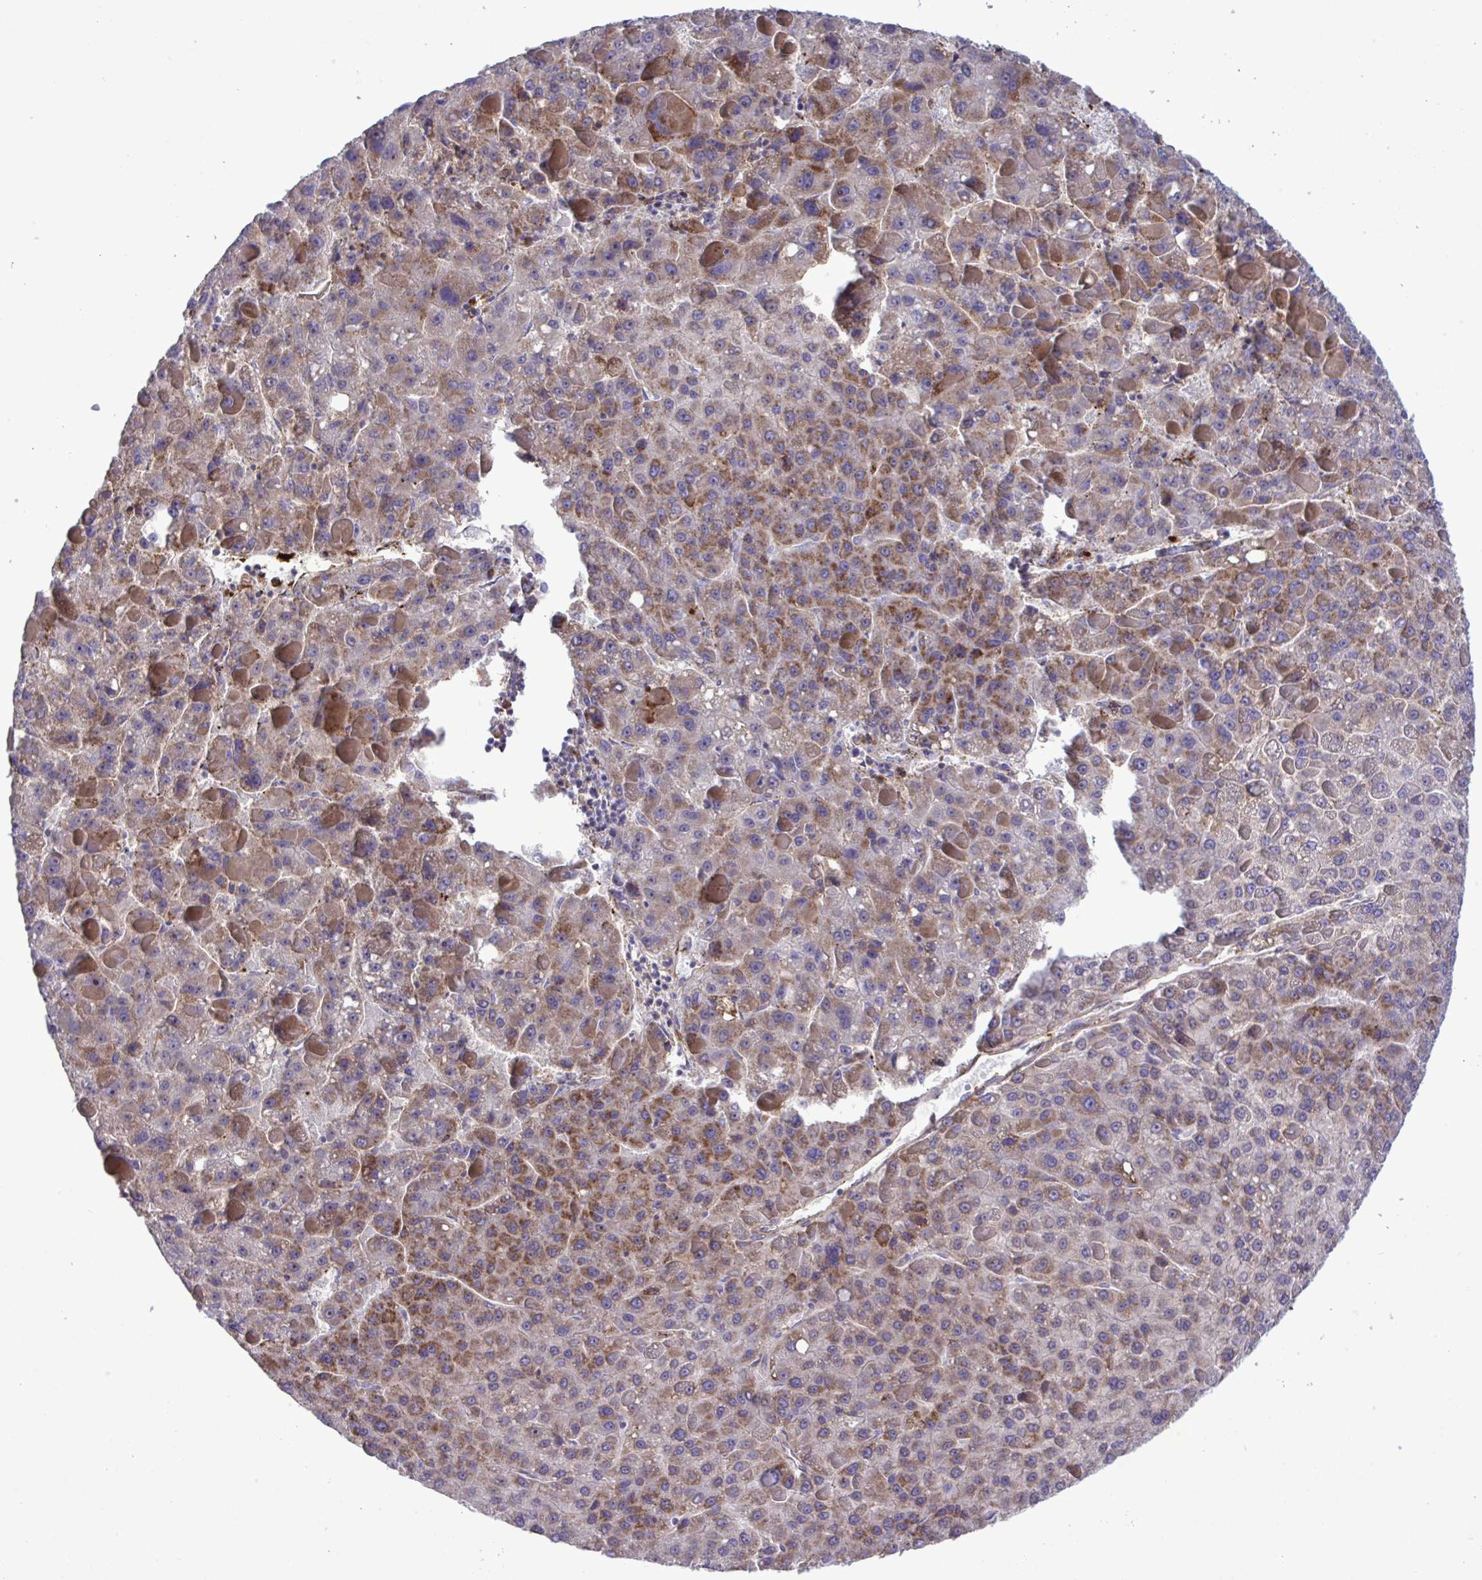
{"staining": {"intensity": "moderate", "quantity": ">75%", "location": "cytoplasmic/membranous"}, "tissue": "liver cancer", "cell_type": "Tumor cells", "image_type": "cancer", "snomed": [{"axis": "morphology", "description": "Carcinoma, Hepatocellular, NOS"}, {"axis": "topography", "description": "Liver"}], "caption": "This is a micrograph of immunohistochemistry staining of liver cancer (hepatocellular carcinoma), which shows moderate positivity in the cytoplasmic/membranous of tumor cells.", "gene": "CD101", "patient": {"sex": "female", "age": 82}}